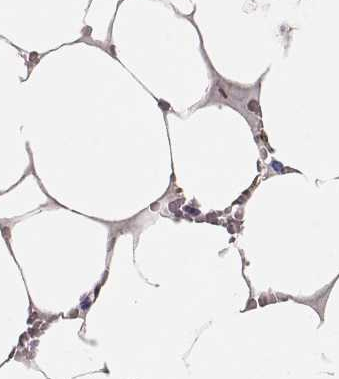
{"staining": {"intensity": "negative", "quantity": "none", "location": "none"}, "tissue": "bone marrow", "cell_type": "Hematopoietic cells", "image_type": "normal", "snomed": [{"axis": "morphology", "description": "Normal tissue, NOS"}, {"axis": "topography", "description": "Bone marrow"}], "caption": "High power microscopy micrograph of an IHC photomicrograph of unremarkable bone marrow, revealing no significant expression in hematopoietic cells.", "gene": "LAMA5", "patient": {"sex": "female", "age": 52}}